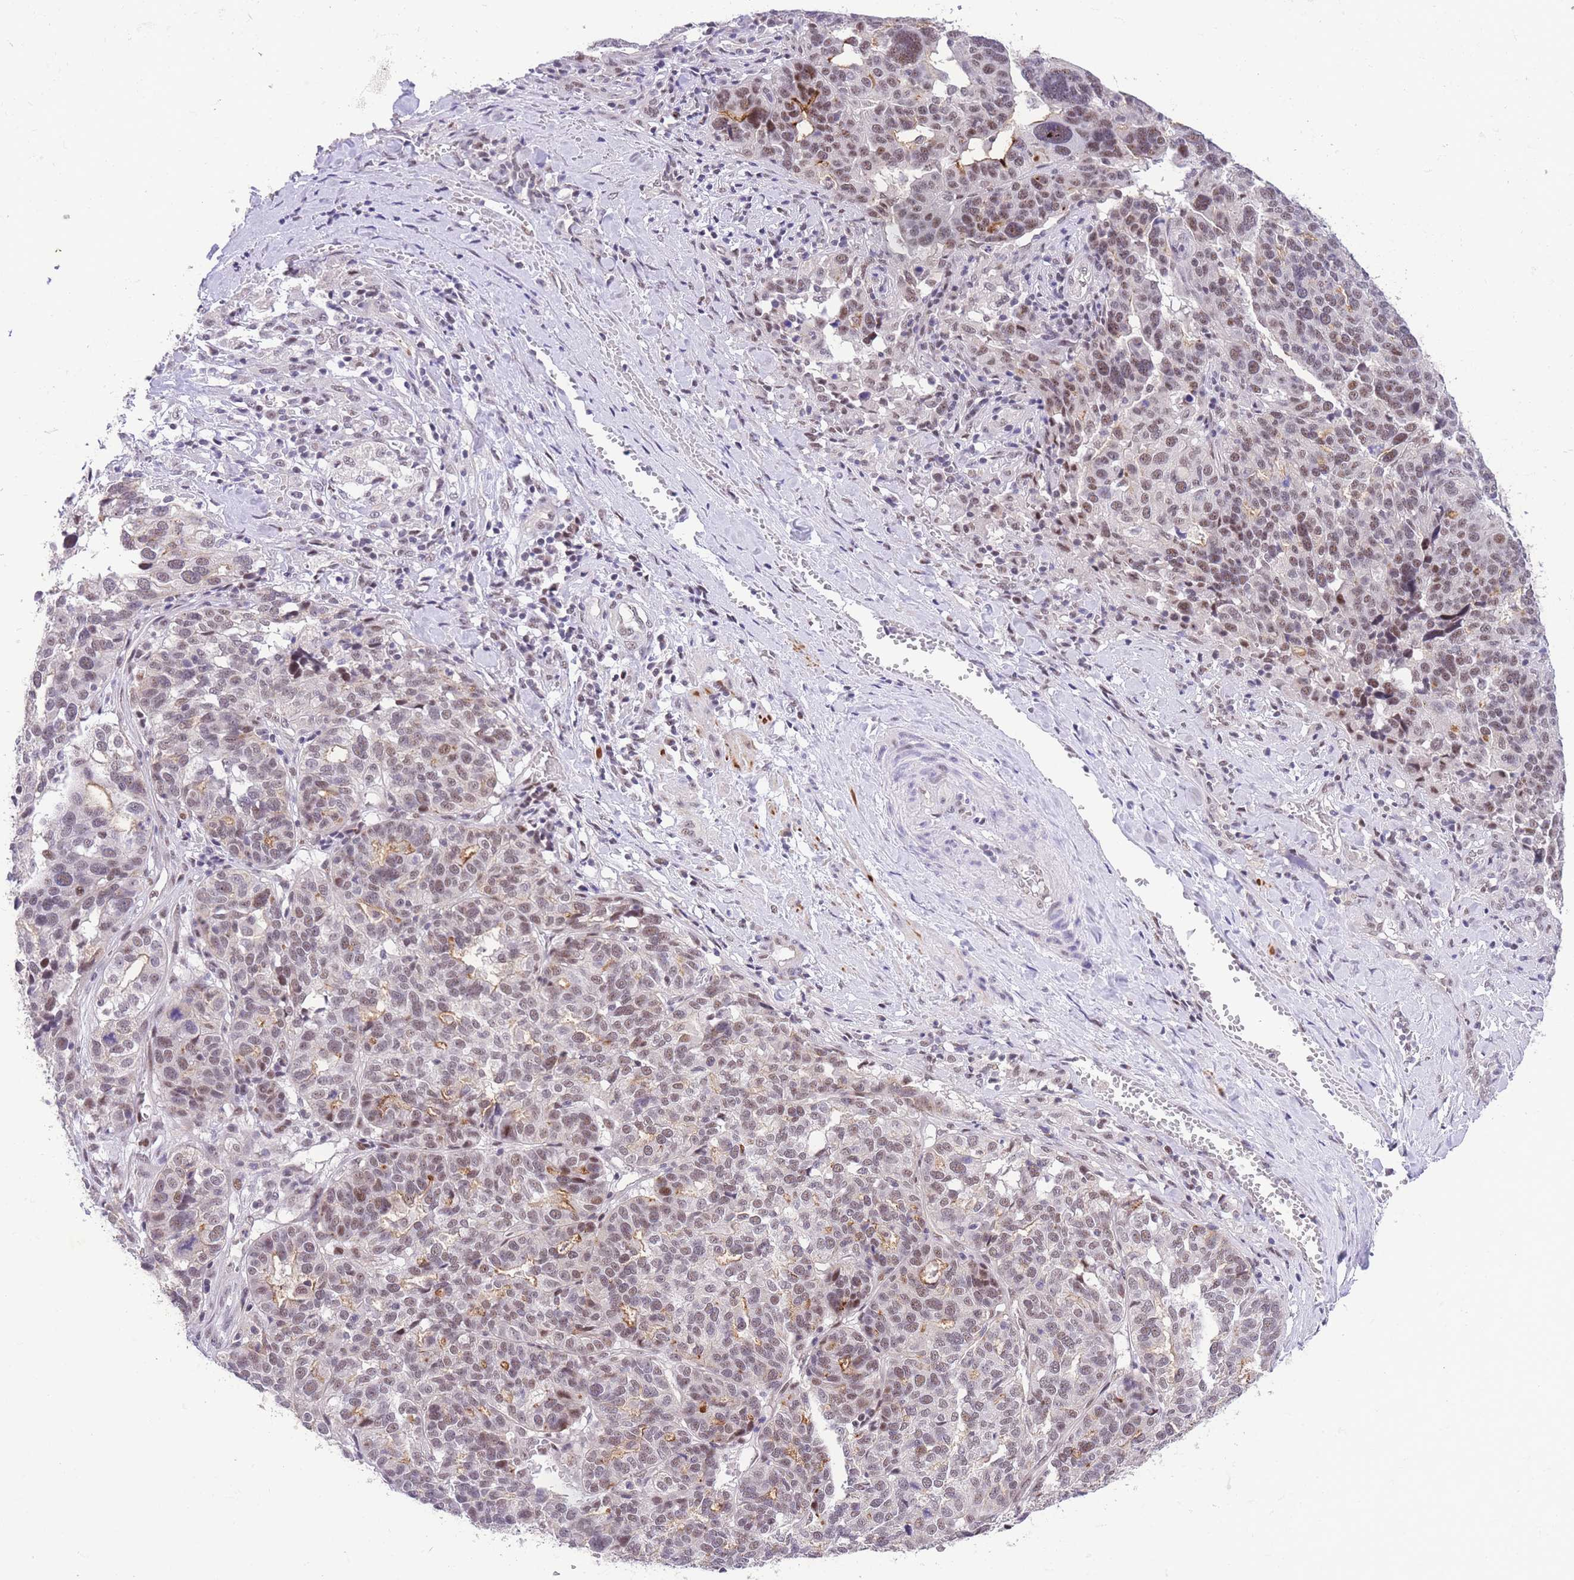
{"staining": {"intensity": "moderate", "quantity": ">75%", "location": "nuclear"}, "tissue": "ovarian cancer", "cell_type": "Tumor cells", "image_type": "cancer", "snomed": [{"axis": "morphology", "description": "Cystadenocarcinoma, serous, NOS"}, {"axis": "topography", "description": "Ovary"}], "caption": "Immunohistochemical staining of ovarian cancer shows medium levels of moderate nuclear positivity in about >75% of tumor cells. The protein of interest is stained brown, and the nuclei are stained in blue (DAB IHC with brightfield microscopy, high magnification).", "gene": "SLC35F2", "patient": {"sex": "female", "age": 59}}